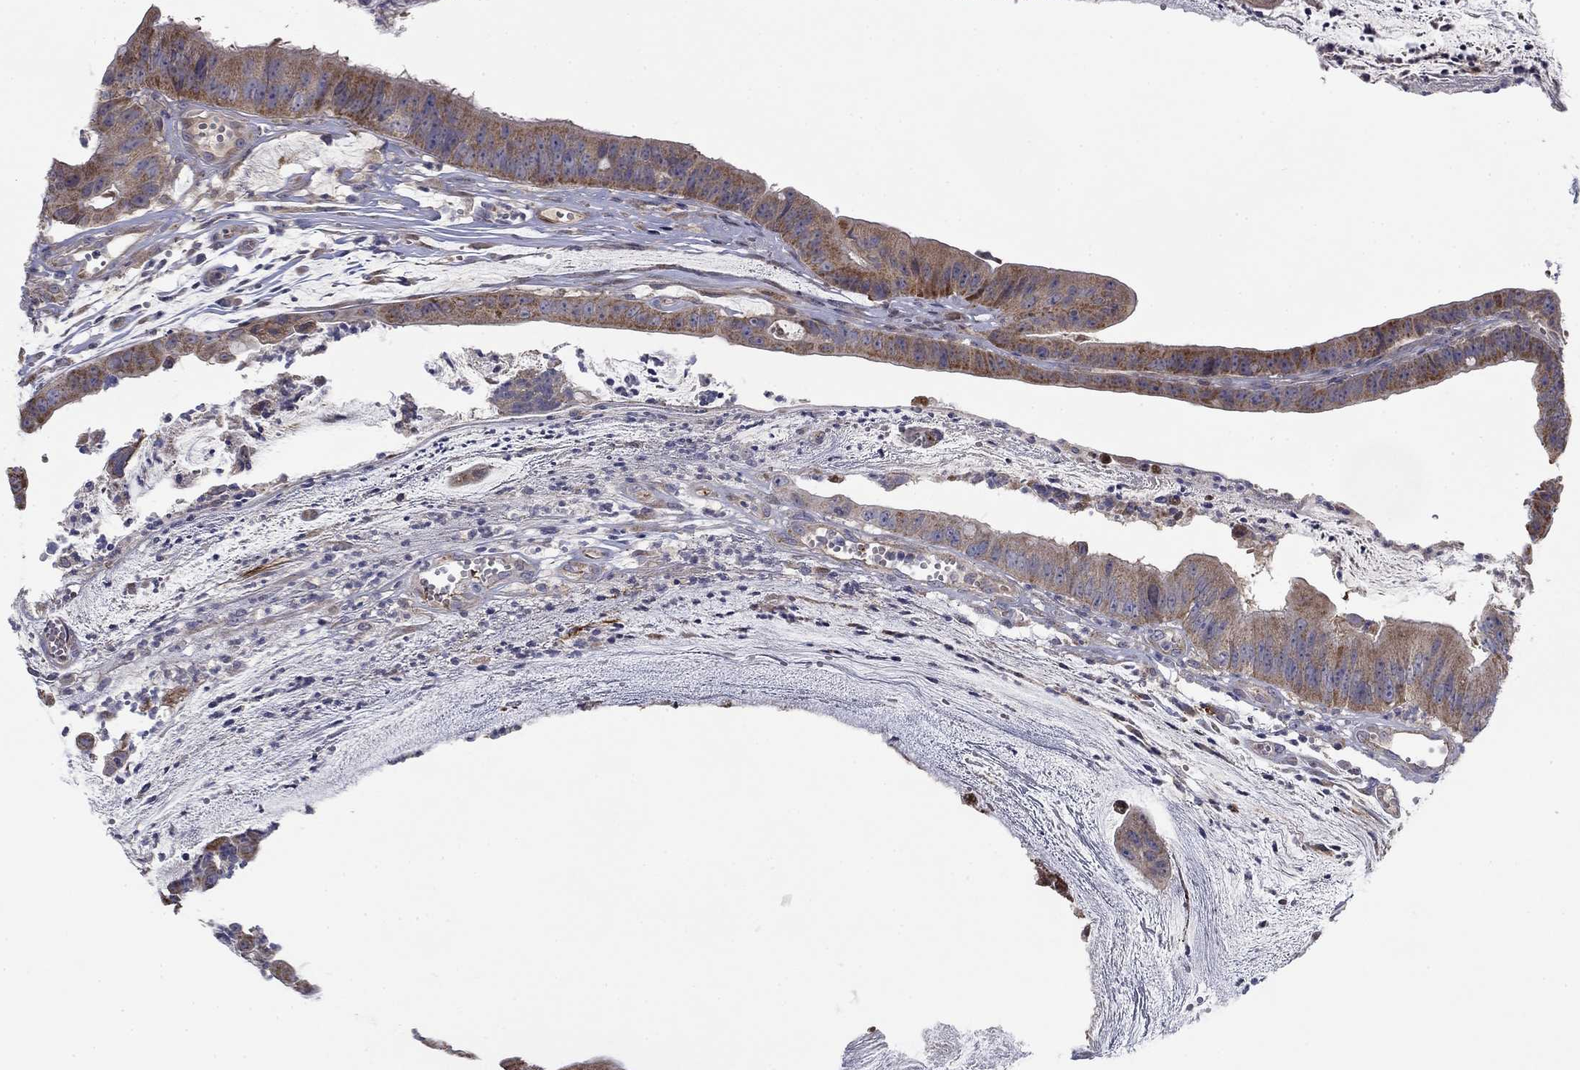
{"staining": {"intensity": "moderate", "quantity": "25%-75%", "location": "cytoplasmic/membranous"}, "tissue": "colorectal cancer", "cell_type": "Tumor cells", "image_type": "cancer", "snomed": [{"axis": "morphology", "description": "Adenocarcinoma, NOS"}, {"axis": "topography", "description": "Colon"}], "caption": "A medium amount of moderate cytoplasmic/membranous staining is identified in about 25%-75% of tumor cells in colorectal cancer tissue.", "gene": "MMAA", "patient": {"sex": "female", "age": 69}}